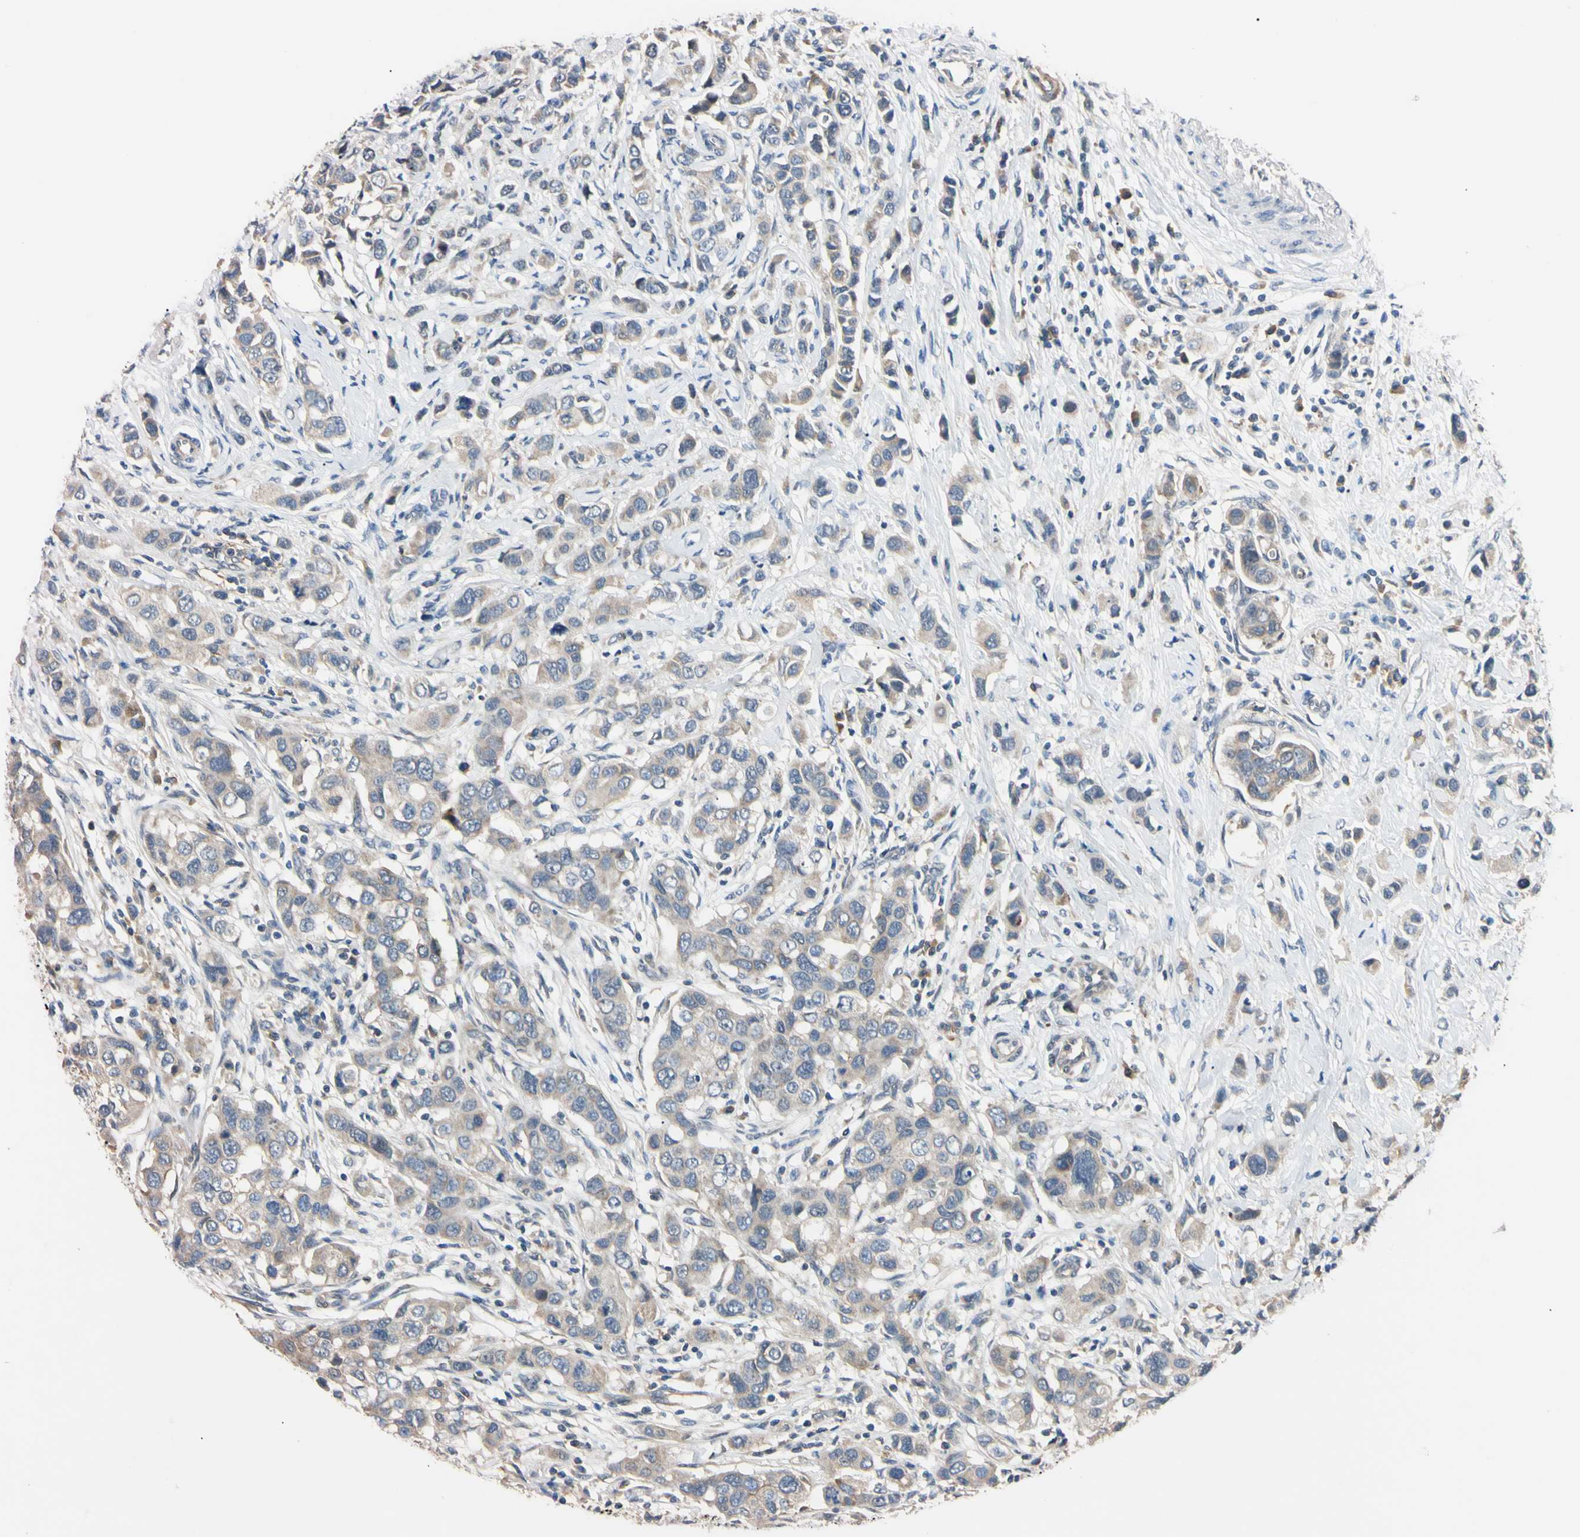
{"staining": {"intensity": "weak", "quantity": ">75%", "location": "cytoplasmic/membranous"}, "tissue": "breast cancer", "cell_type": "Tumor cells", "image_type": "cancer", "snomed": [{"axis": "morphology", "description": "Normal tissue, NOS"}, {"axis": "morphology", "description": "Duct carcinoma"}, {"axis": "topography", "description": "Breast"}], "caption": "IHC (DAB) staining of human breast cancer shows weak cytoplasmic/membranous protein staining in approximately >75% of tumor cells.", "gene": "PNKD", "patient": {"sex": "female", "age": 50}}